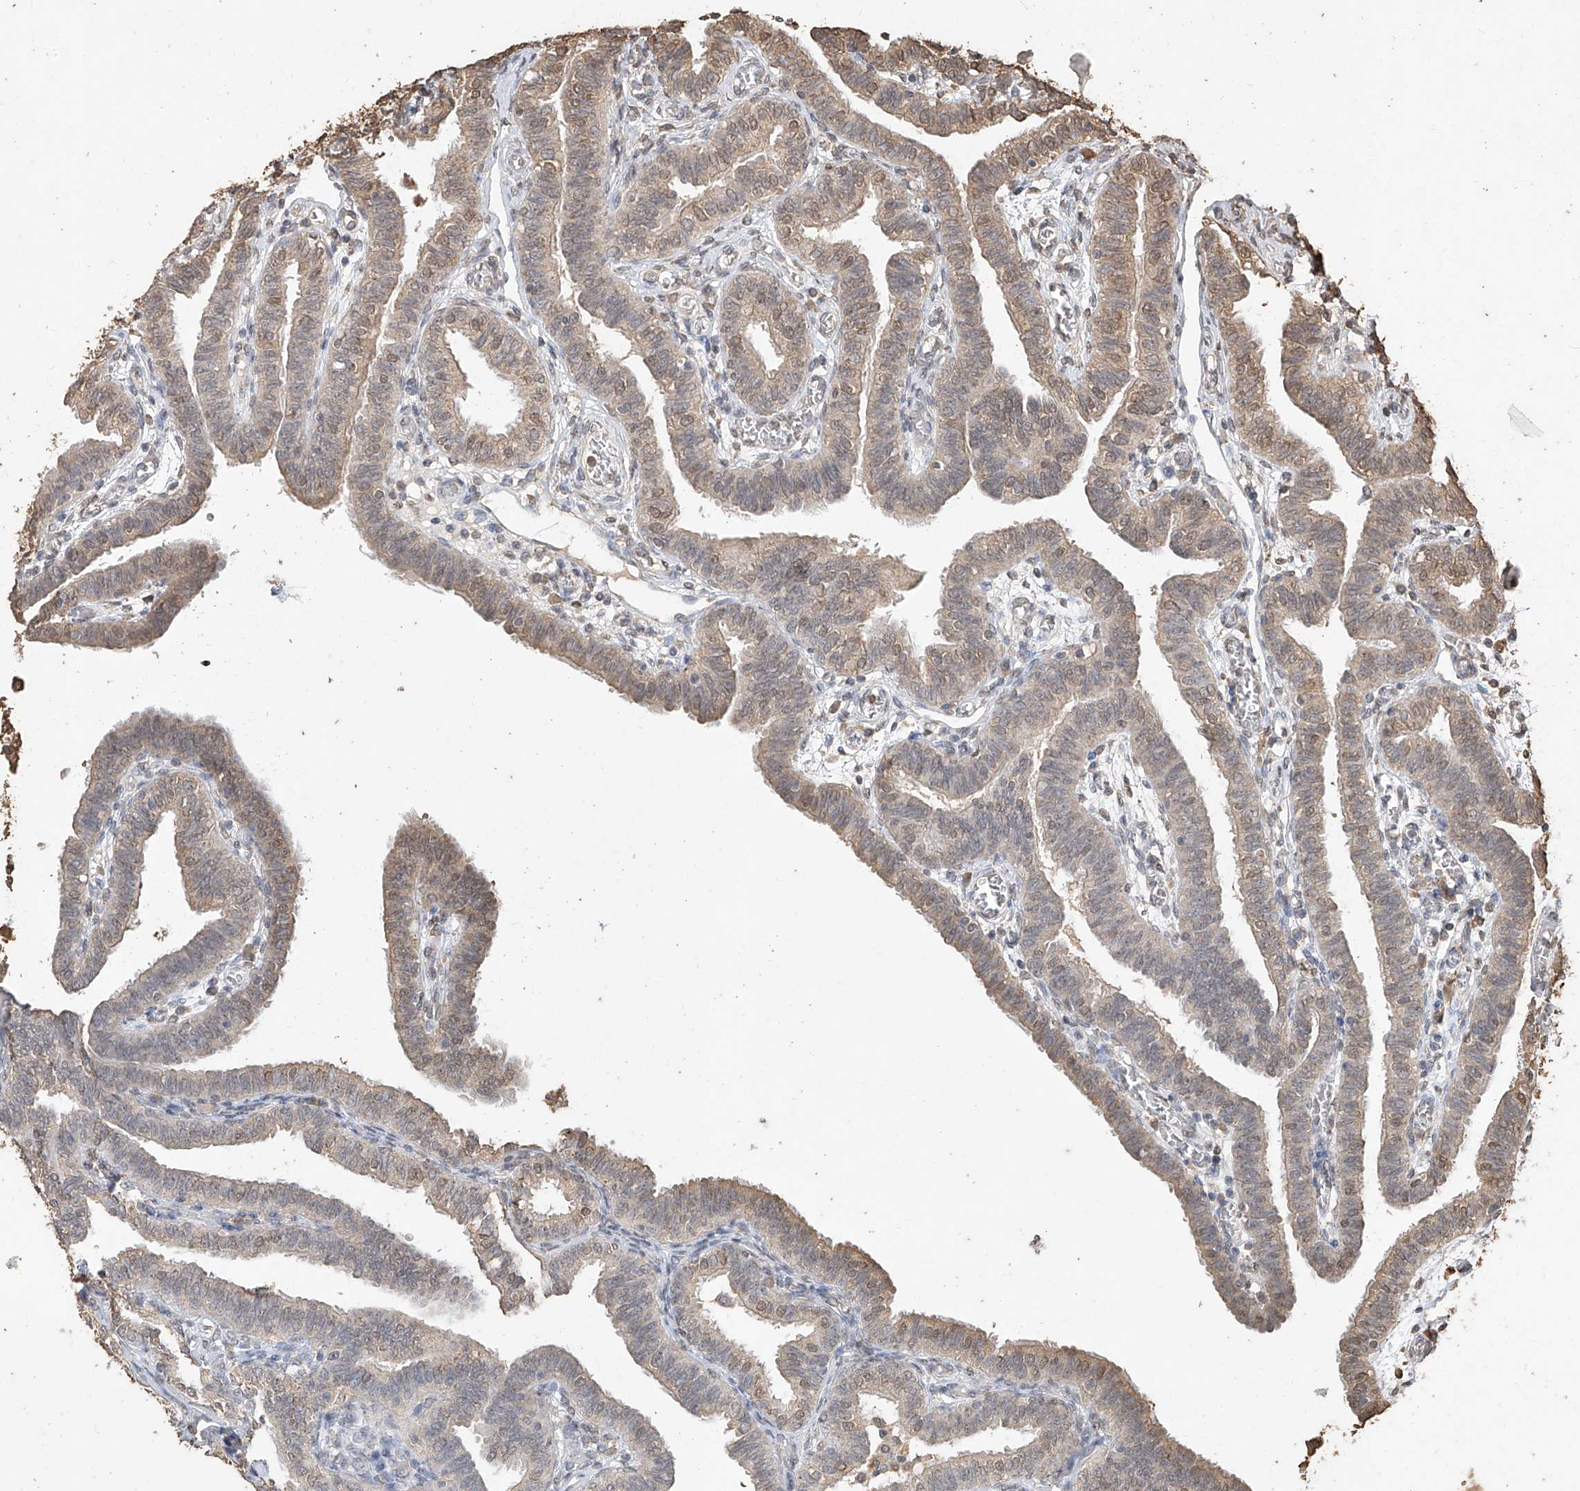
{"staining": {"intensity": "moderate", "quantity": "25%-75%", "location": "cytoplasmic/membranous"}, "tissue": "fallopian tube", "cell_type": "Glandular cells", "image_type": "normal", "snomed": [{"axis": "morphology", "description": "Normal tissue, NOS"}, {"axis": "topography", "description": "Fallopian tube"}], "caption": "DAB immunohistochemical staining of benign fallopian tube exhibits moderate cytoplasmic/membranous protein positivity in about 25%-75% of glandular cells. Using DAB (brown) and hematoxylin (blue) stains, captured at high magnification using brightfield microscopy.", "gene": "ELOVL1", "patient": {"sex": "female", "age": 39}}